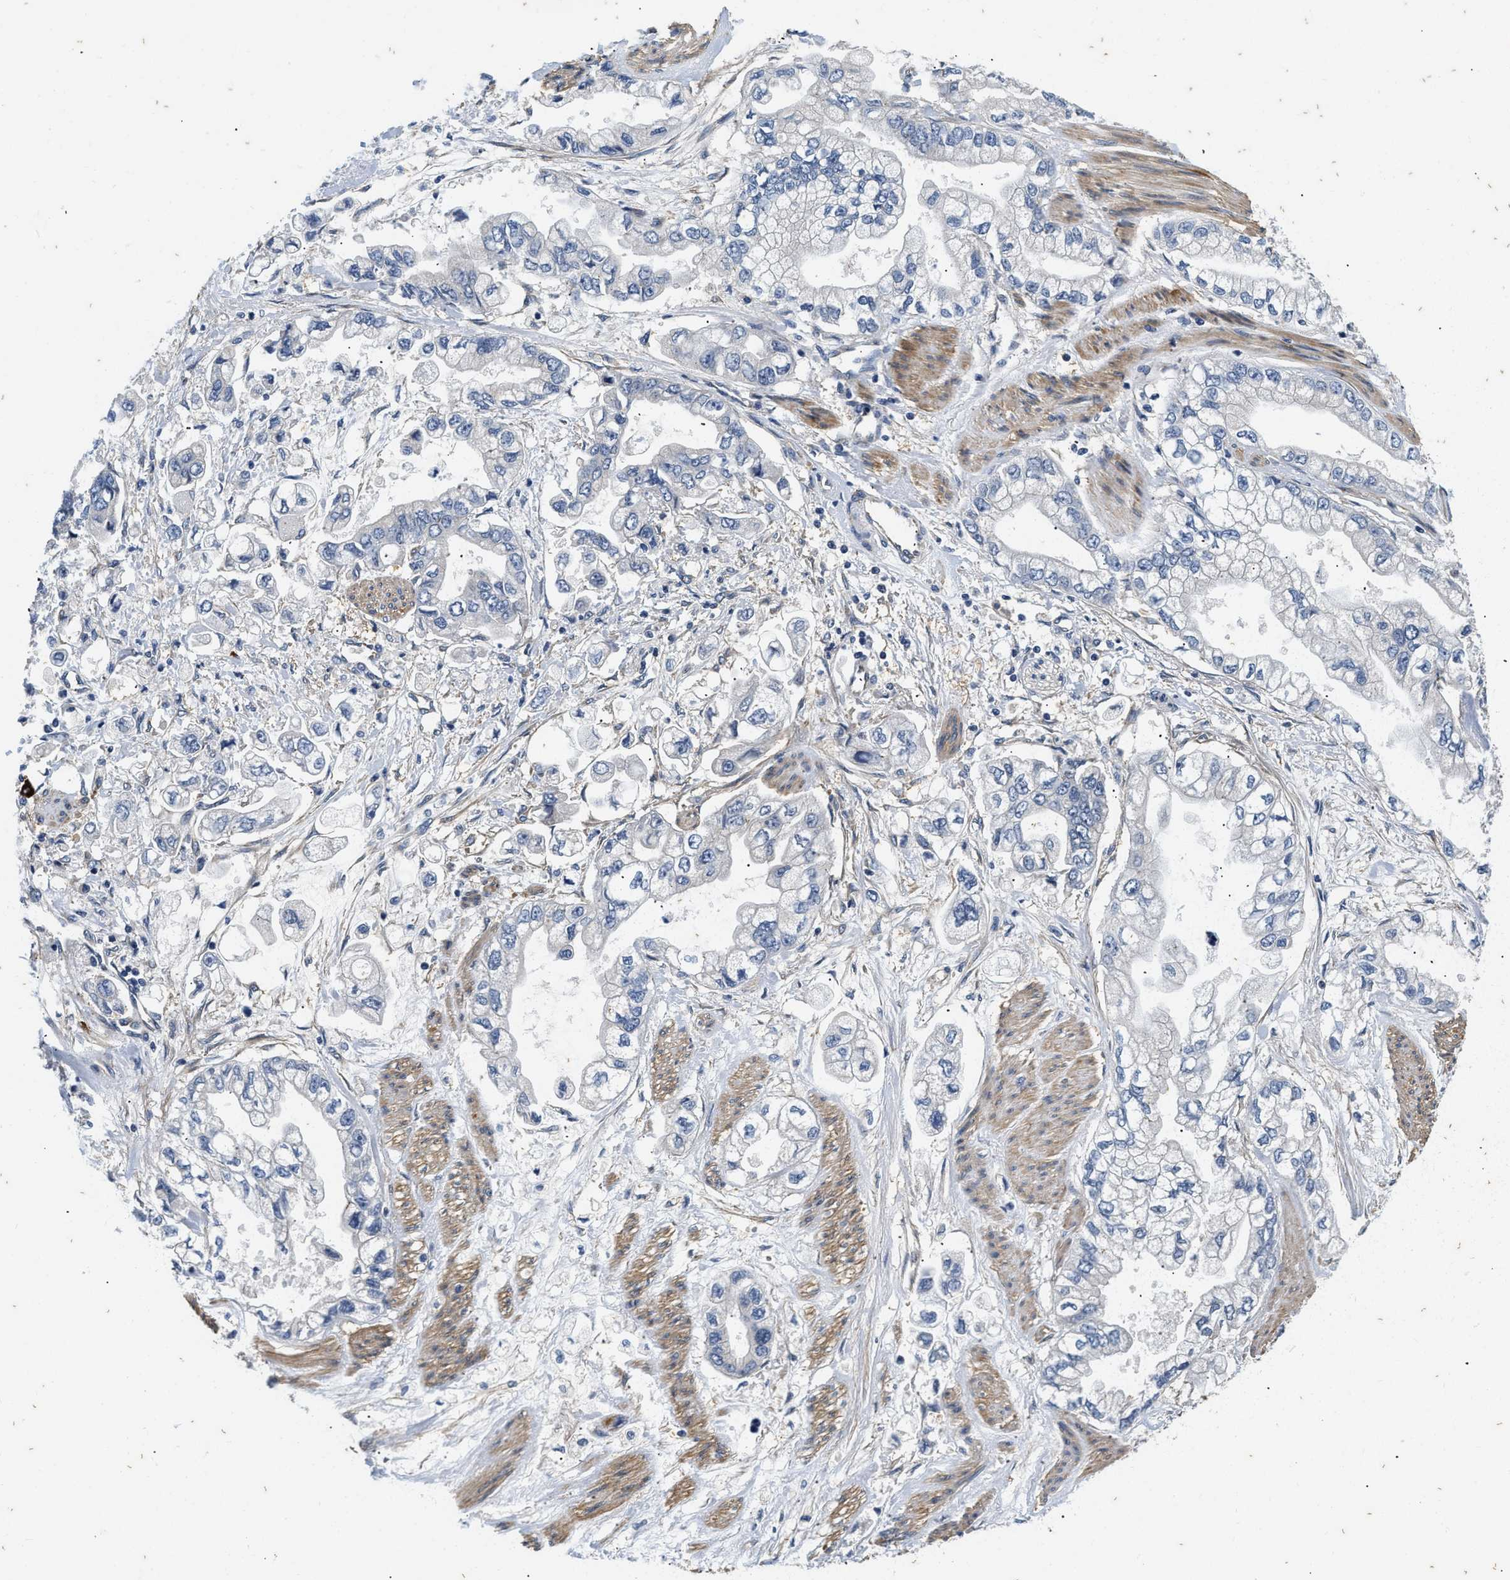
{"staining": {"intensity": "negative", "quantity": "none", "location": "none"}, "tissue": "stomach cancer", "cell_type": "Tumor cells", "image_type": "cancer", "snomed": [{"axis": "morphology", "description": "Normal tissue, NOS"}, {"axis": "morphology", "description": "Adenocarcinoma, NOS"}, {"axis": "topography", "description": "Stomach"}], "caption": "Protein analysis of stomach cancer reveals no significant positivity in tumor cells.", "gene": "NME6", "patient": {"sex": "male", "age": 62}}